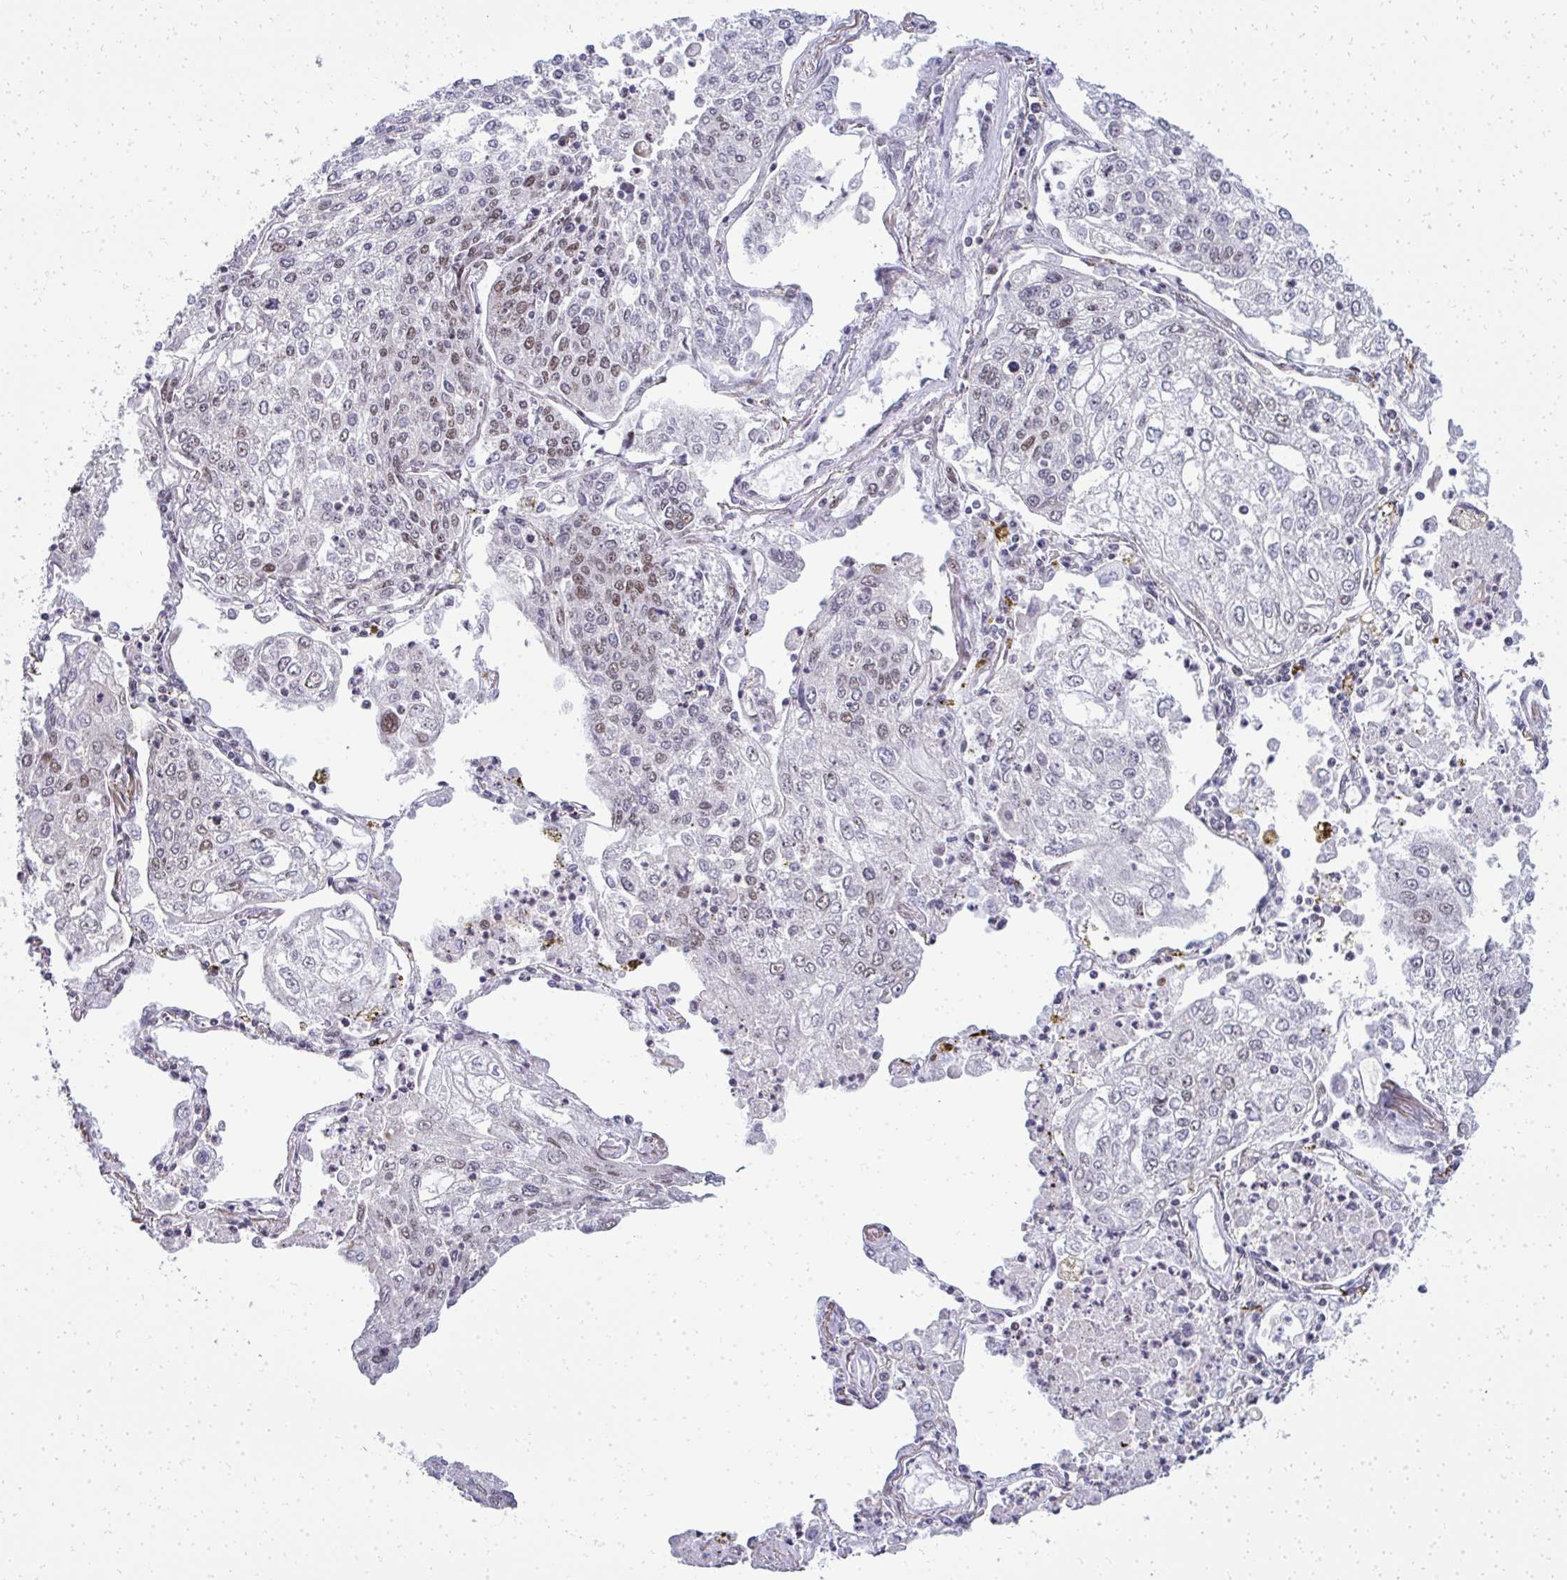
{"staining": {"intensity": "moderate", "quantity": "25%-75%", "location": "nuclear"}, "tissue": "lung cancer", "cell_type": "Tumor cells", "image_type": "cancer", "snomed": [{"axis": "morphology", "description": "Squamous cell carcinoma, NOS"}, {"axis": "topography", "description": "Lung"}], "caption": "Lung cancer (squamous cell carcinoma) stained with immunohistochemistry (IHC) demonstrates moderate nuclear positivity in approximately 25%-75% of tumor cells.", "gene": "SIRT7", "patient": {"sex": "male", "age": 74}}